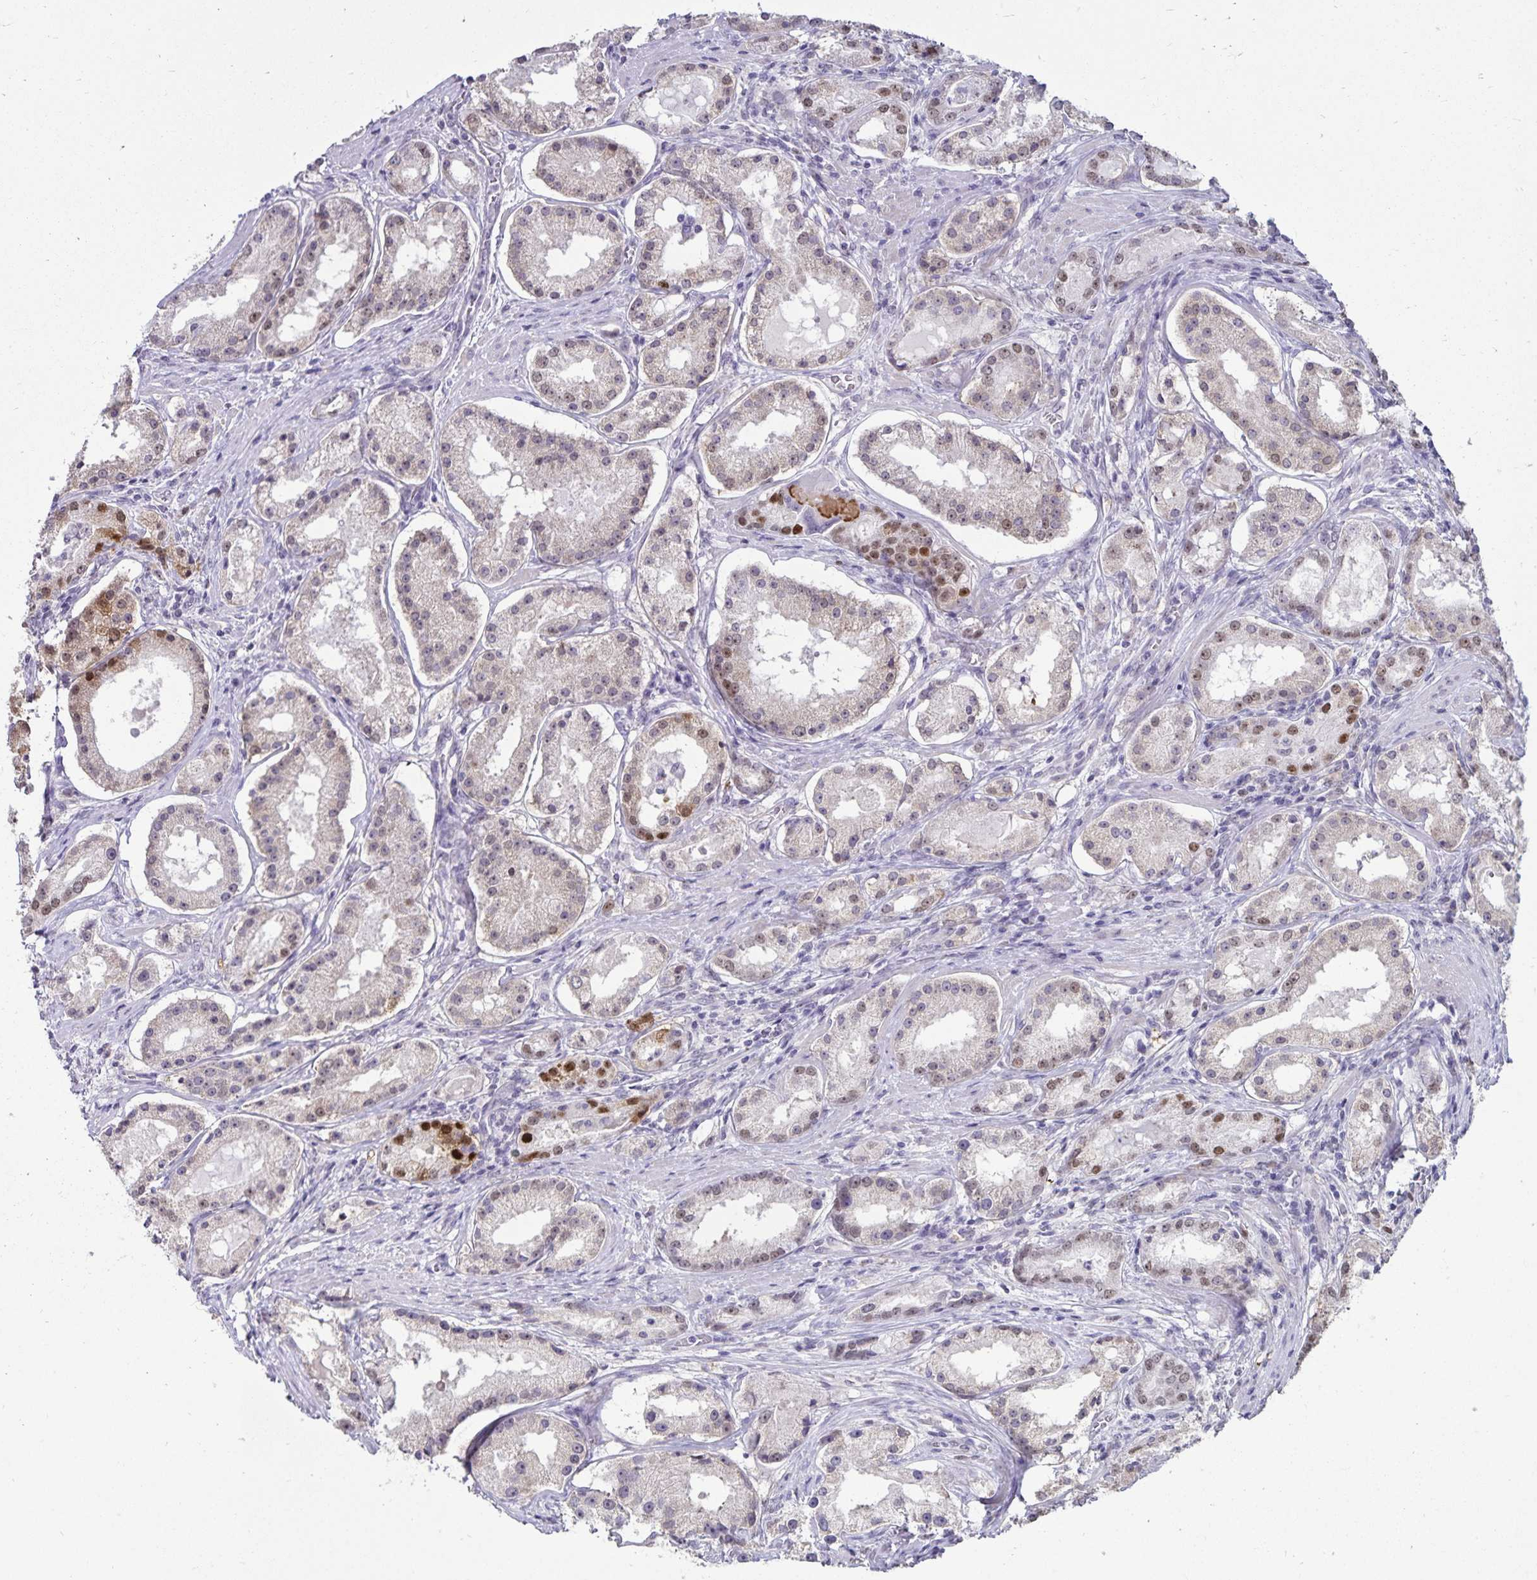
{"staining": {"intensity": "strong", "quantity": "<25%", "location": "nuclear"}, "tissue": "prostate cancer", "cell_type": "Tumor cells", "image_type": "cancer", "snomed": [{"axis": "morphology", "description": "Adenocarcinoma, Low grade"}, {"axis": "topography", "description": "Prostate"}], "caption": "This is an image of IHC staining of prostate adenocarcinoma (low-grade), which shows strong positivity in the nuclear of tumor cells.", "gene": "POLB", "patient": {"sex": "male", "age": 57}}